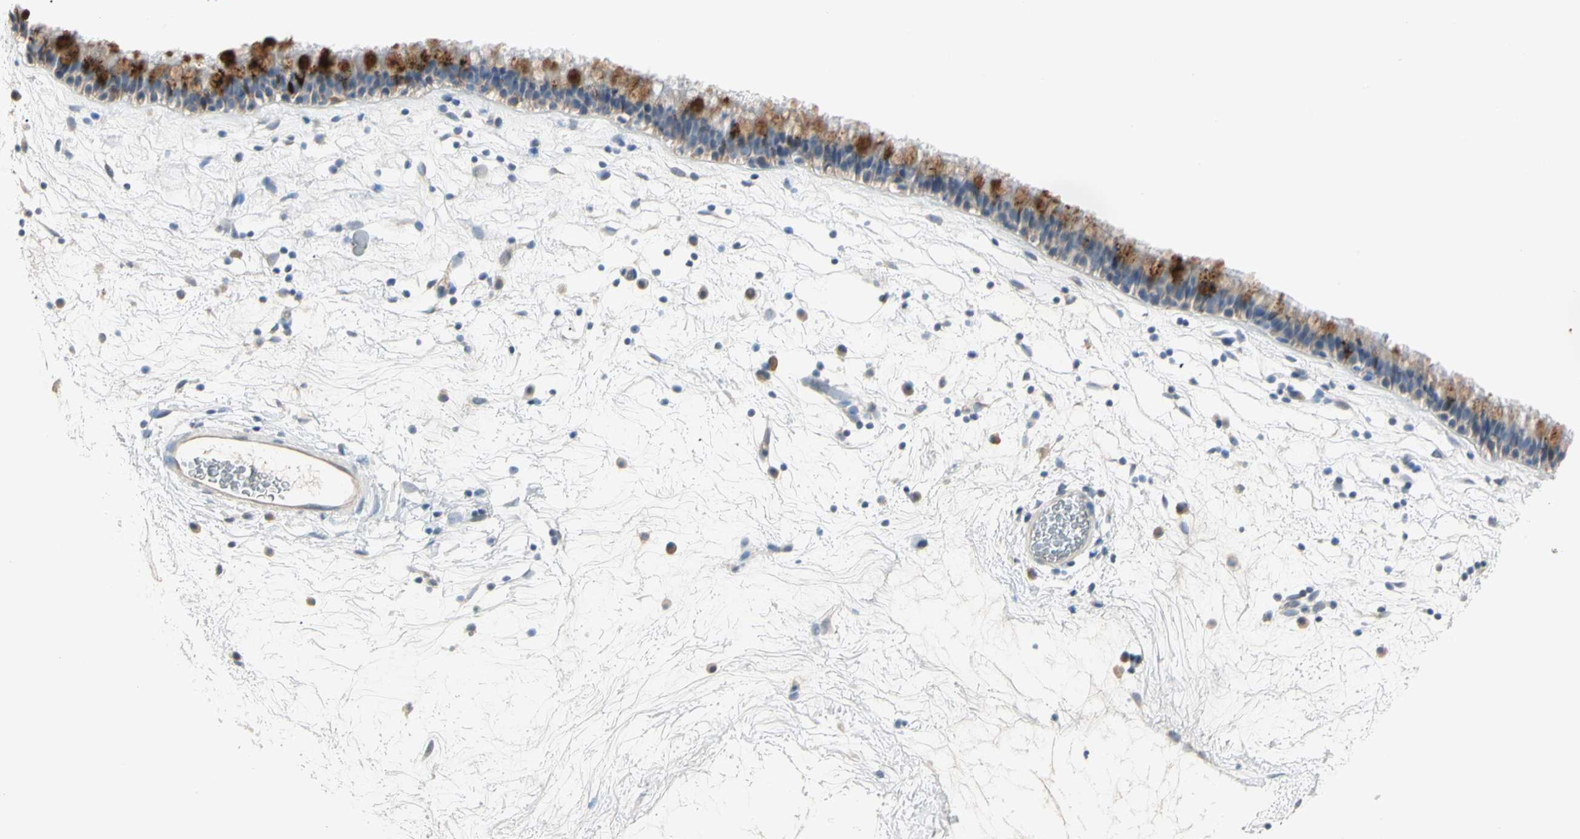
{"staining": {"intensity": "strong", "quantity": "<25%", "location": "cytoplasmic/membranous"}, "tissue": "nasopharynx", "cell_type": "Respiratory epithelial cells", "image_type": "normal", "snomed": [{"axis": "morphology", "description": "Normal tissue, NOS"}, {"axis": "morphology", "description": "Inflammation, NOS"}, {"axis": "topography", "description": "Nasopharynx"}], "caption": "Immunohistochemistry (IHC) (DAB) staining of unremarkable human nasopharynx displays strong cytoplasmic/membranous protein positivity in approximately <25% of respiratory epithelial cells.", "gene": "PRSS21", "patient": {"sex": "male", "age": 48}}